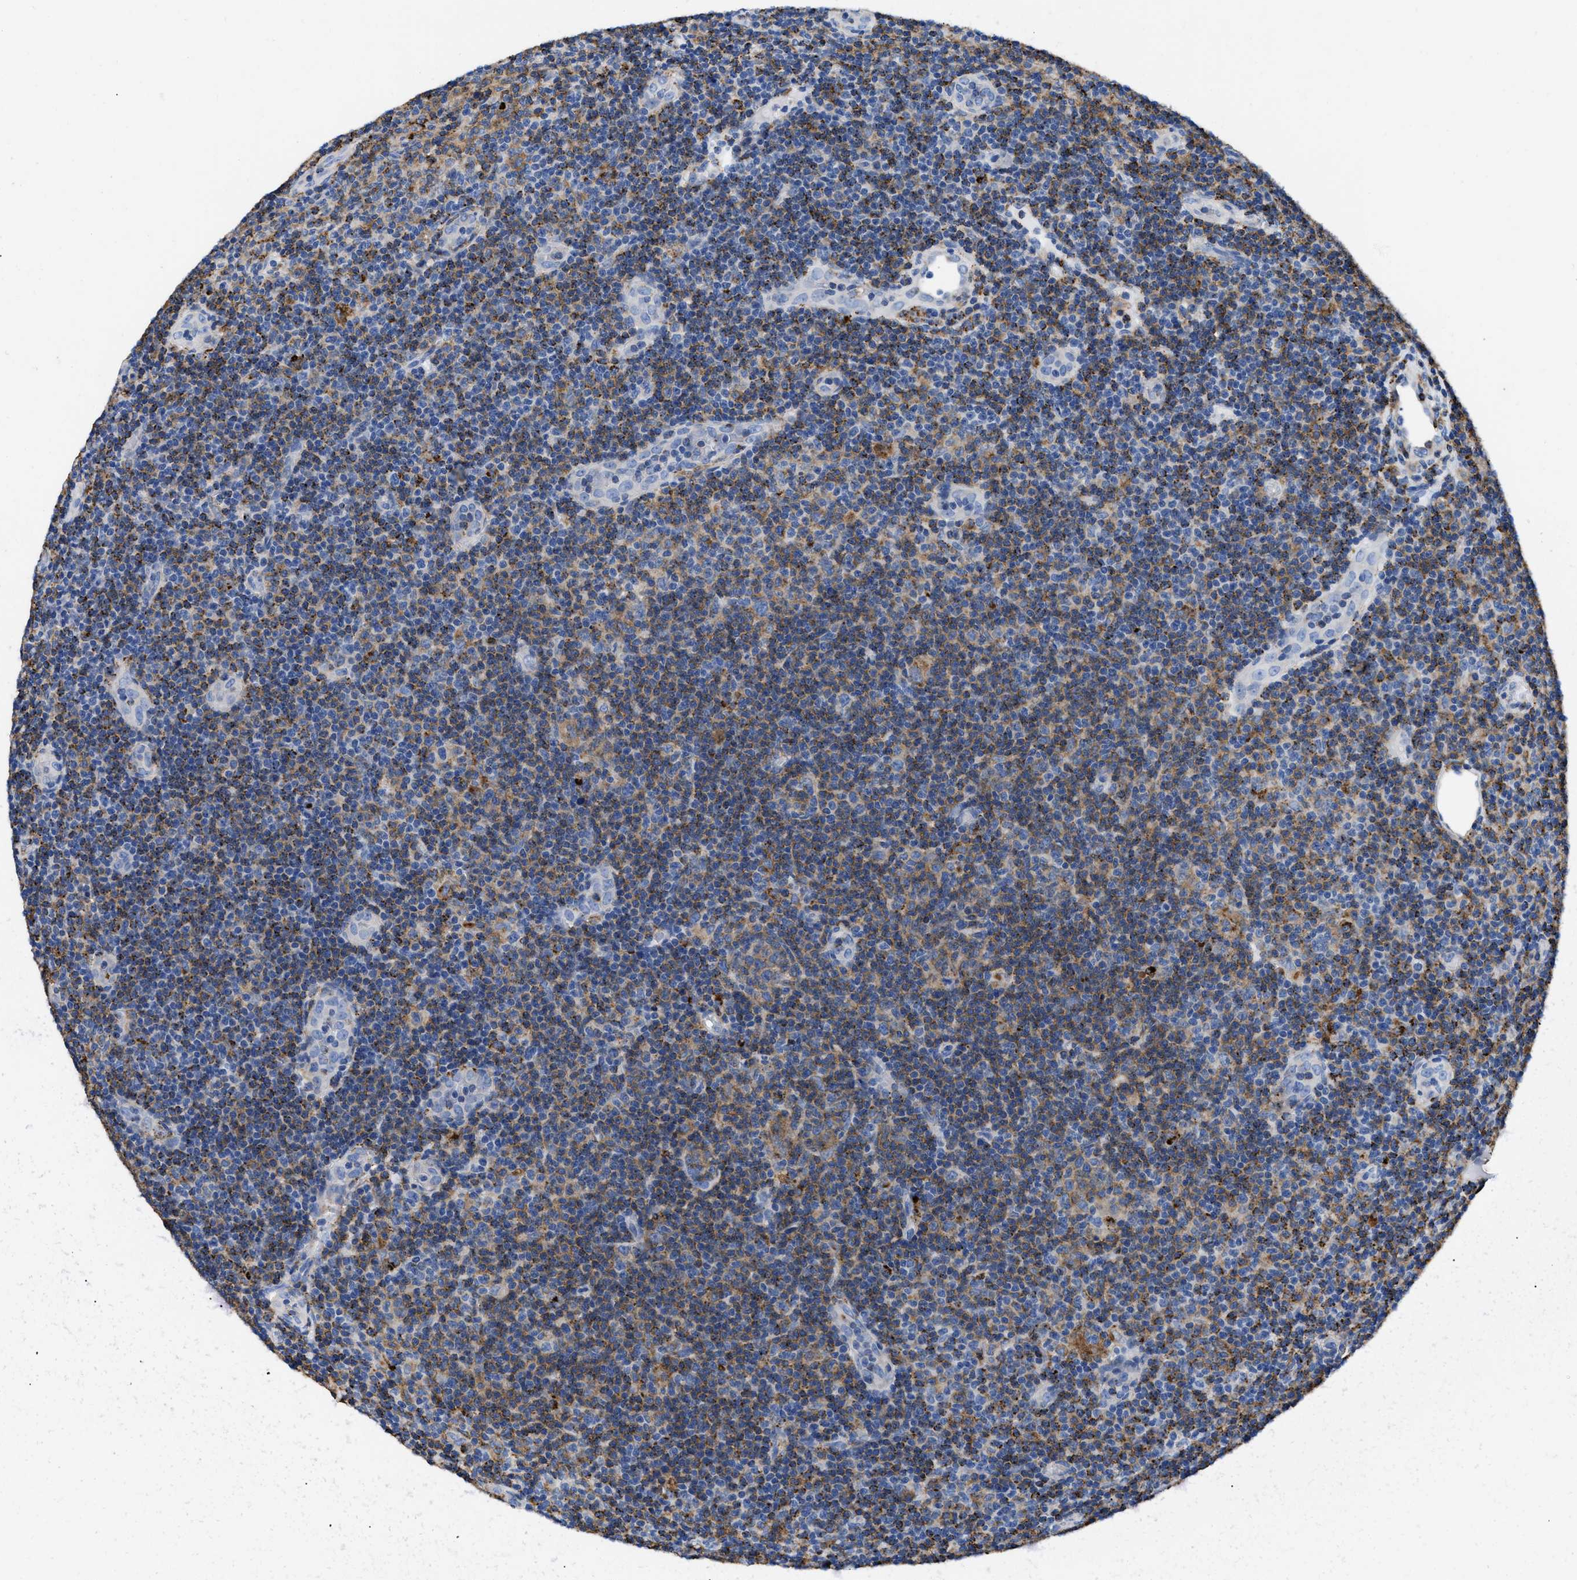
{"staining": {"intensity": "negative", "quantity": "none", "location": "none"}, "tissue": "lymphoma", "cell_type": "Tumor cells", "image_type": "cancer", "snomed": [{"axis": "morphology", "description": "Malignant lymphoma, non-Hodgkin's type, Low grade"}, {"axis": "topography", "description": "Lymph node"}], "caption": "This is an IHC photomicrograph of human lymphoma. There is no expression in tumor cells.", "gene": "HLA-DPA1", "patient": {"sex": "male", "age": 83}}